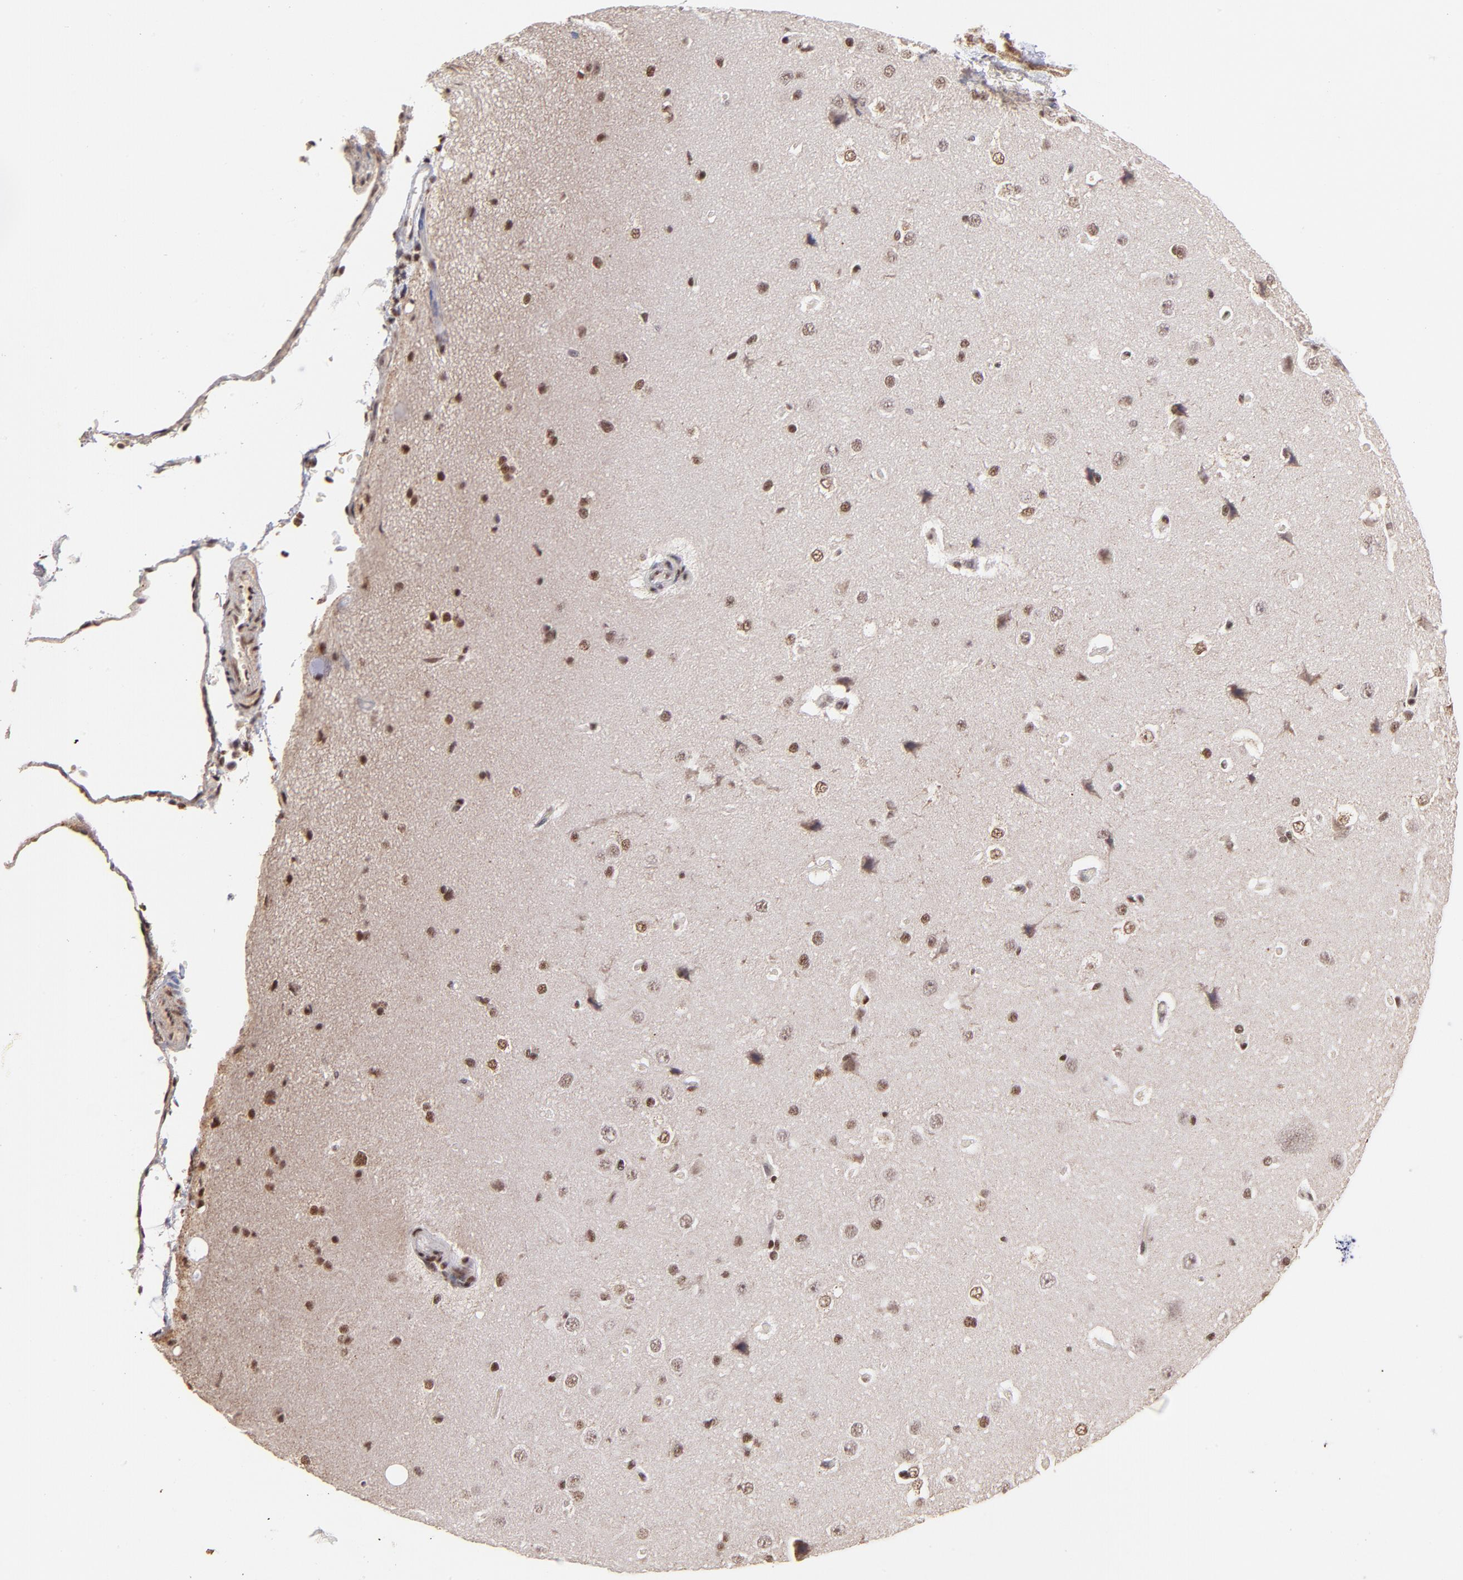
{"staining": {"intensity": "weak", "quantity": "25%-75%", "location": "nuclear"}, "tissue": "cerebral cortex", "cell_type": "Endothelial cells", "image_type": "normal", "snomed": [{"axis": "morphology", "description": "Normal tissue, NOS"}, {"axis": "topography", "description": "Cerebral cortex"}], "caption": "Human cerebral cortex stained with a brown dye demonstrates weak nuclear positive staining in approximately 25%-75% of endothelial cells.", "gene": "ZFX", "patient": {"sex": "female", "age": 45}}